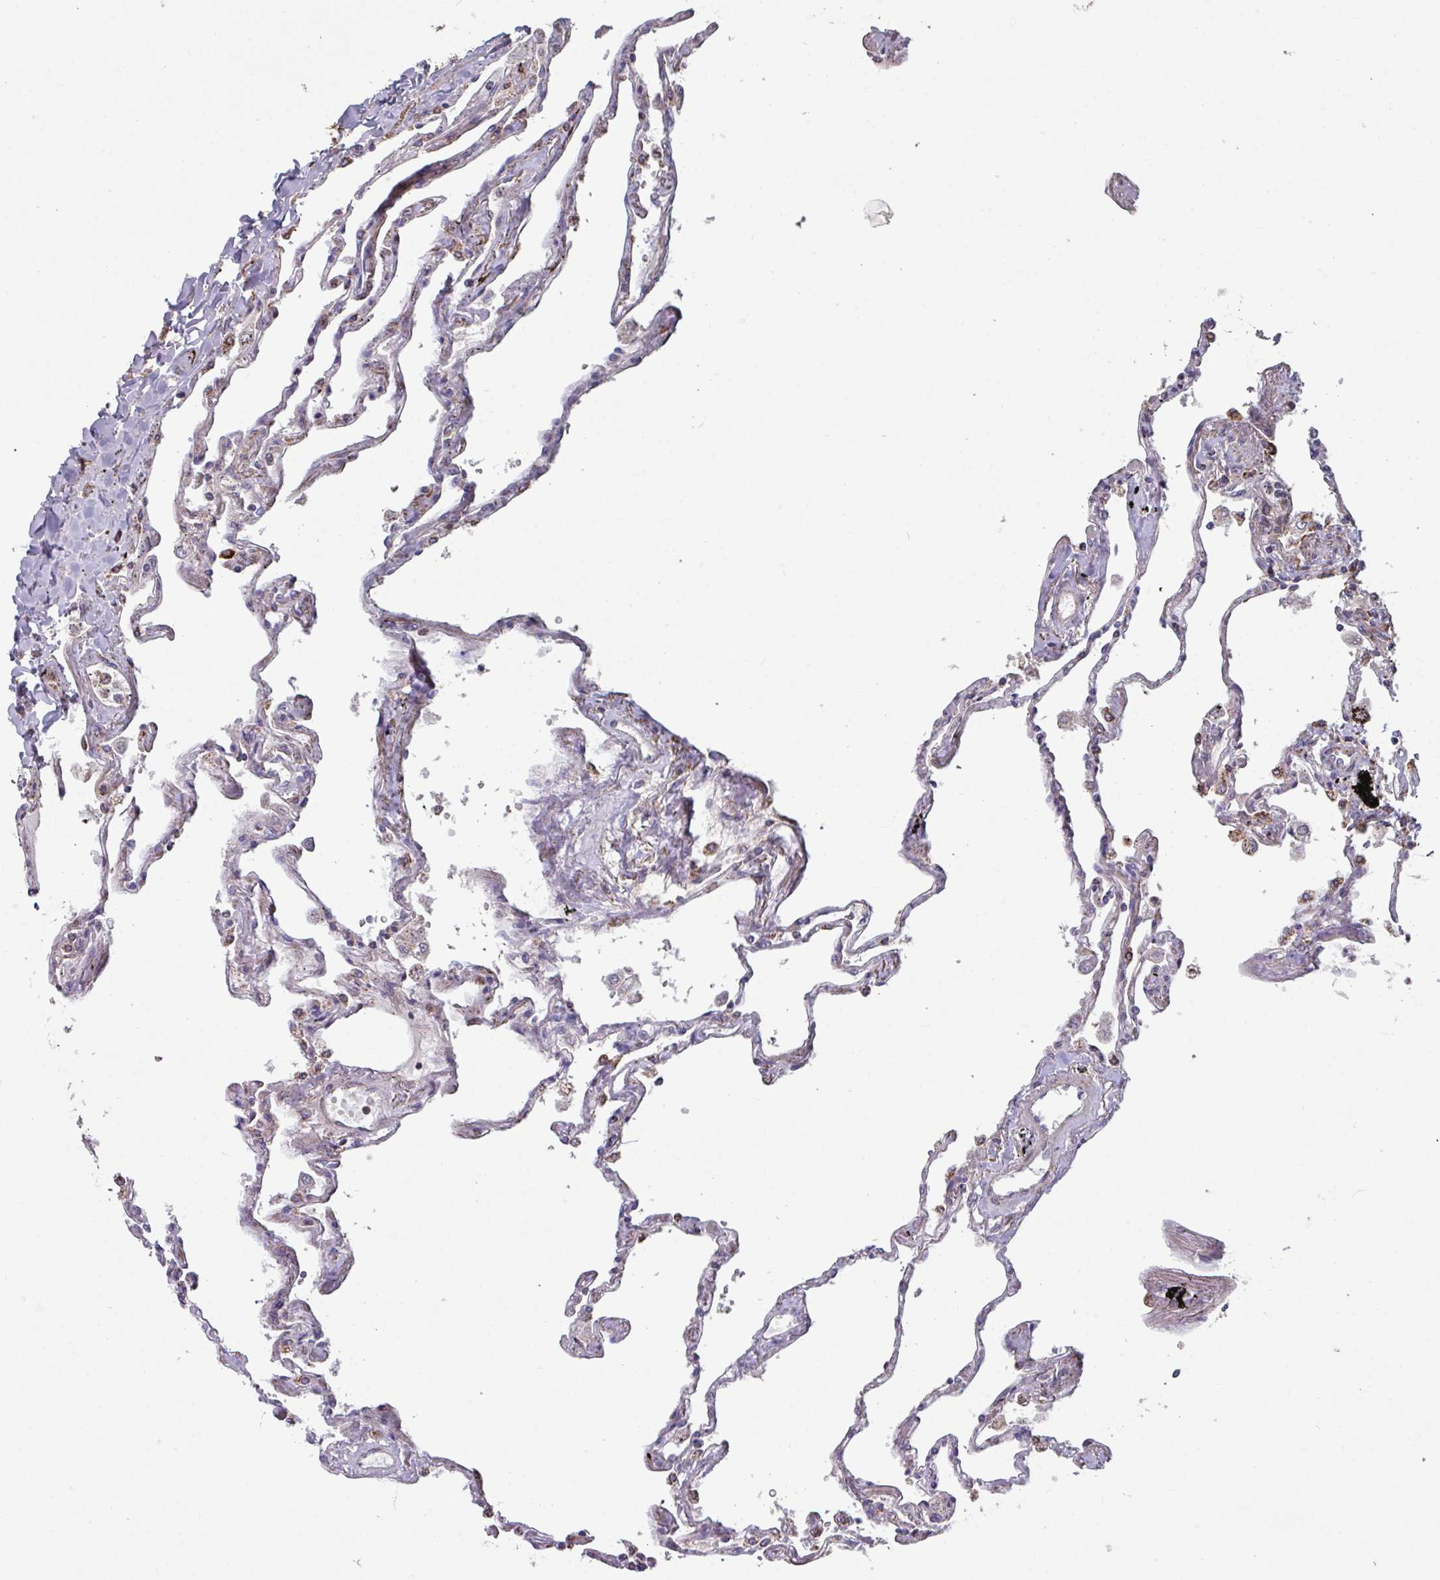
{"staining": {"intensity": "negative", "quantity": "none", "location": "none"}, "tissue": "lung", "cell_type": "Alveolar cells", "image_type": "normal", "snomed": [{"axis": "morphology", "description": "Normal tissue, NOS"}, {"axis": "topography", "description": "Lung"}], "caption": "Alveolar cells show no significant staining in normal lung.", "gene": "COX7C", "patient": {"sex": "female", "age": 67}}